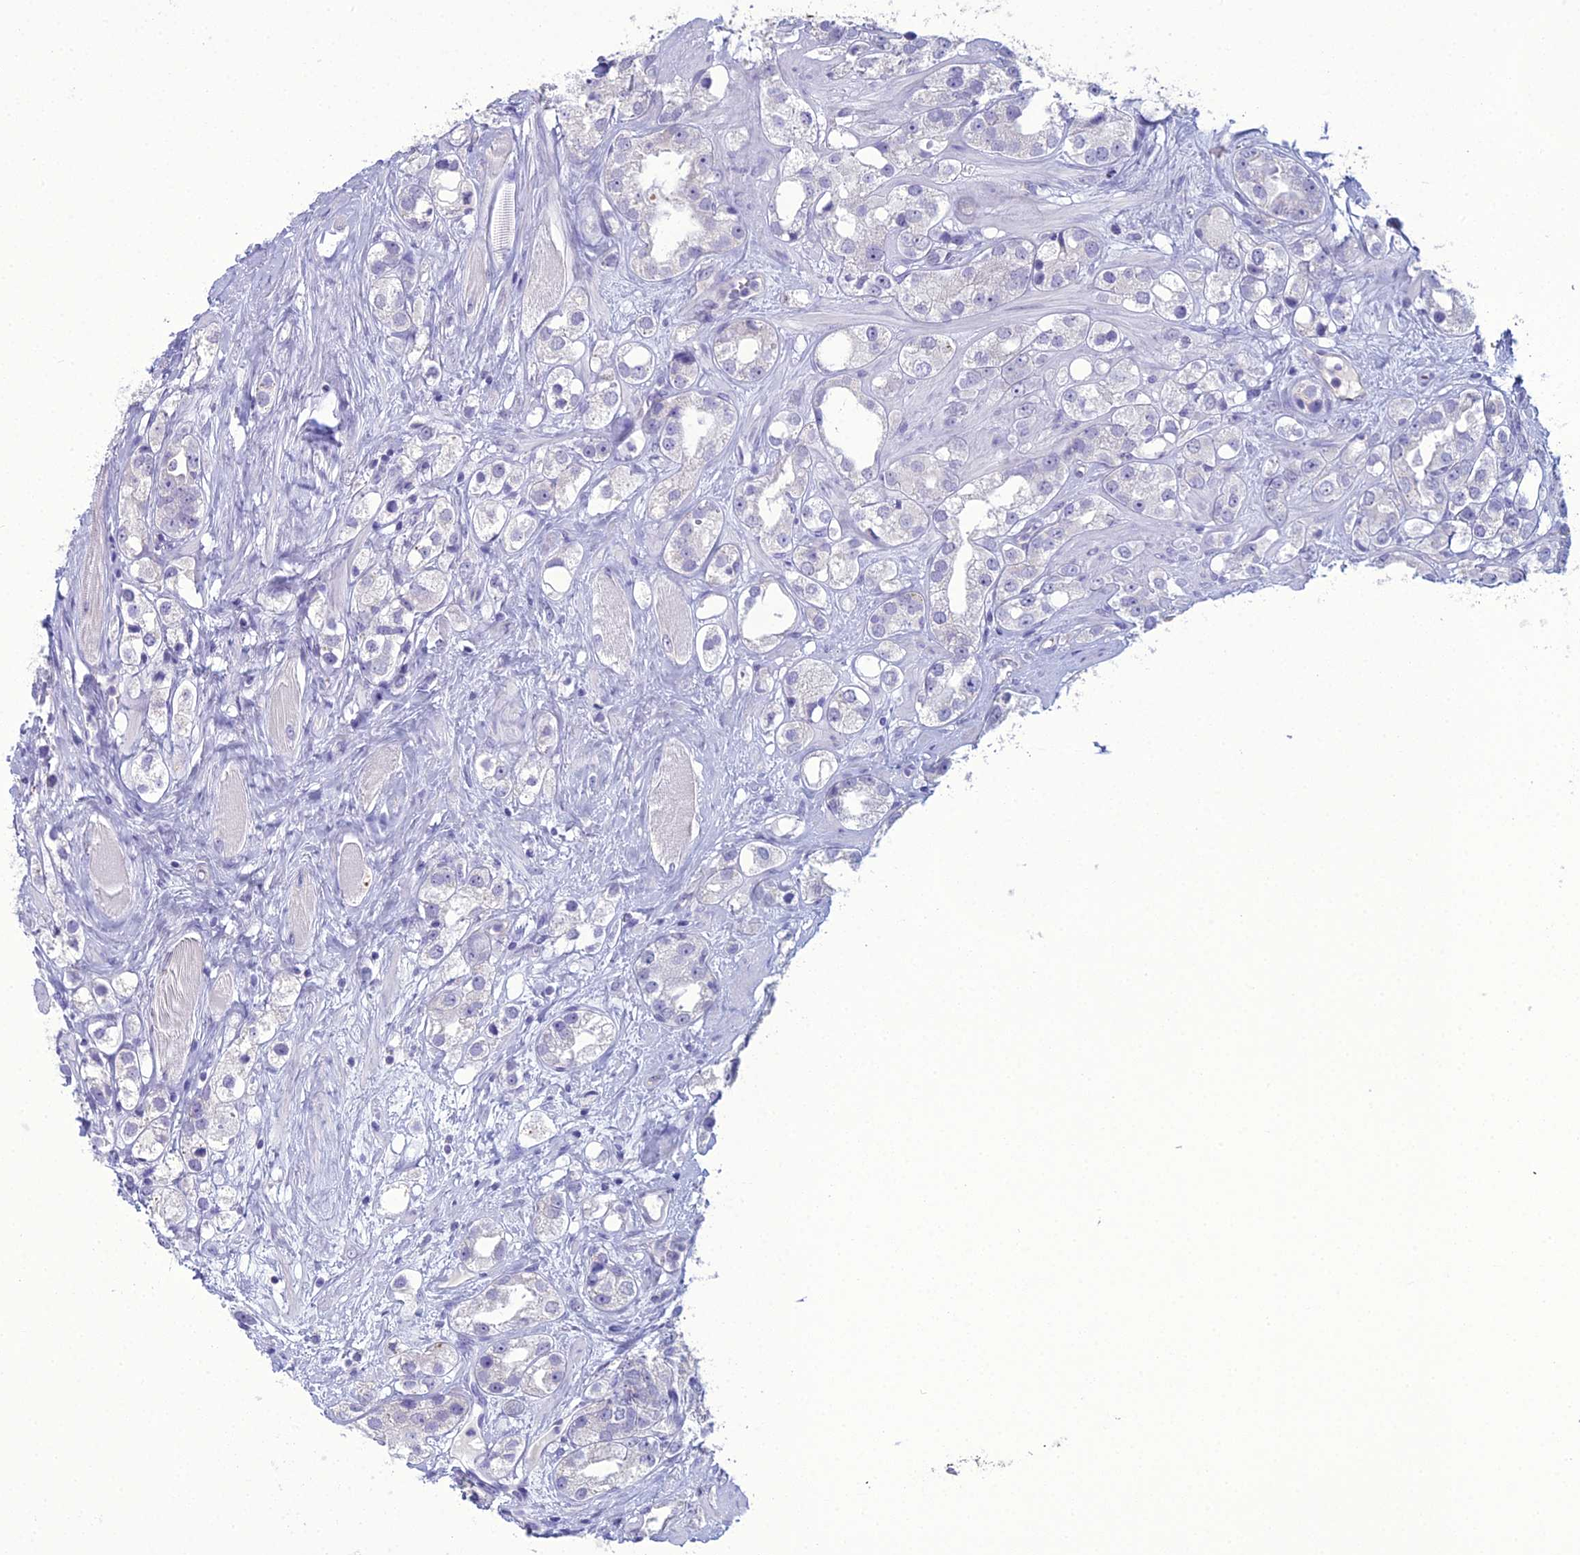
{"staining": {"intensity": "negative", "quantity": "none", "location": "none"}, "tissue": "prostate cancer", "cell_type": "Tumor cells", "image_type": "cancer", "snomed": [{"axis": "morphology", "description": "Adenocarcinoma, NOS"}, {"axis": "topography", "description": "Prostate"}], "caption": "Immunohistochemical staining of prostate adenocarcinoma demonstrates no significant expression in tumor cells.", "gene": "ACE", "patient": {"sex": "male", "age": 79}}